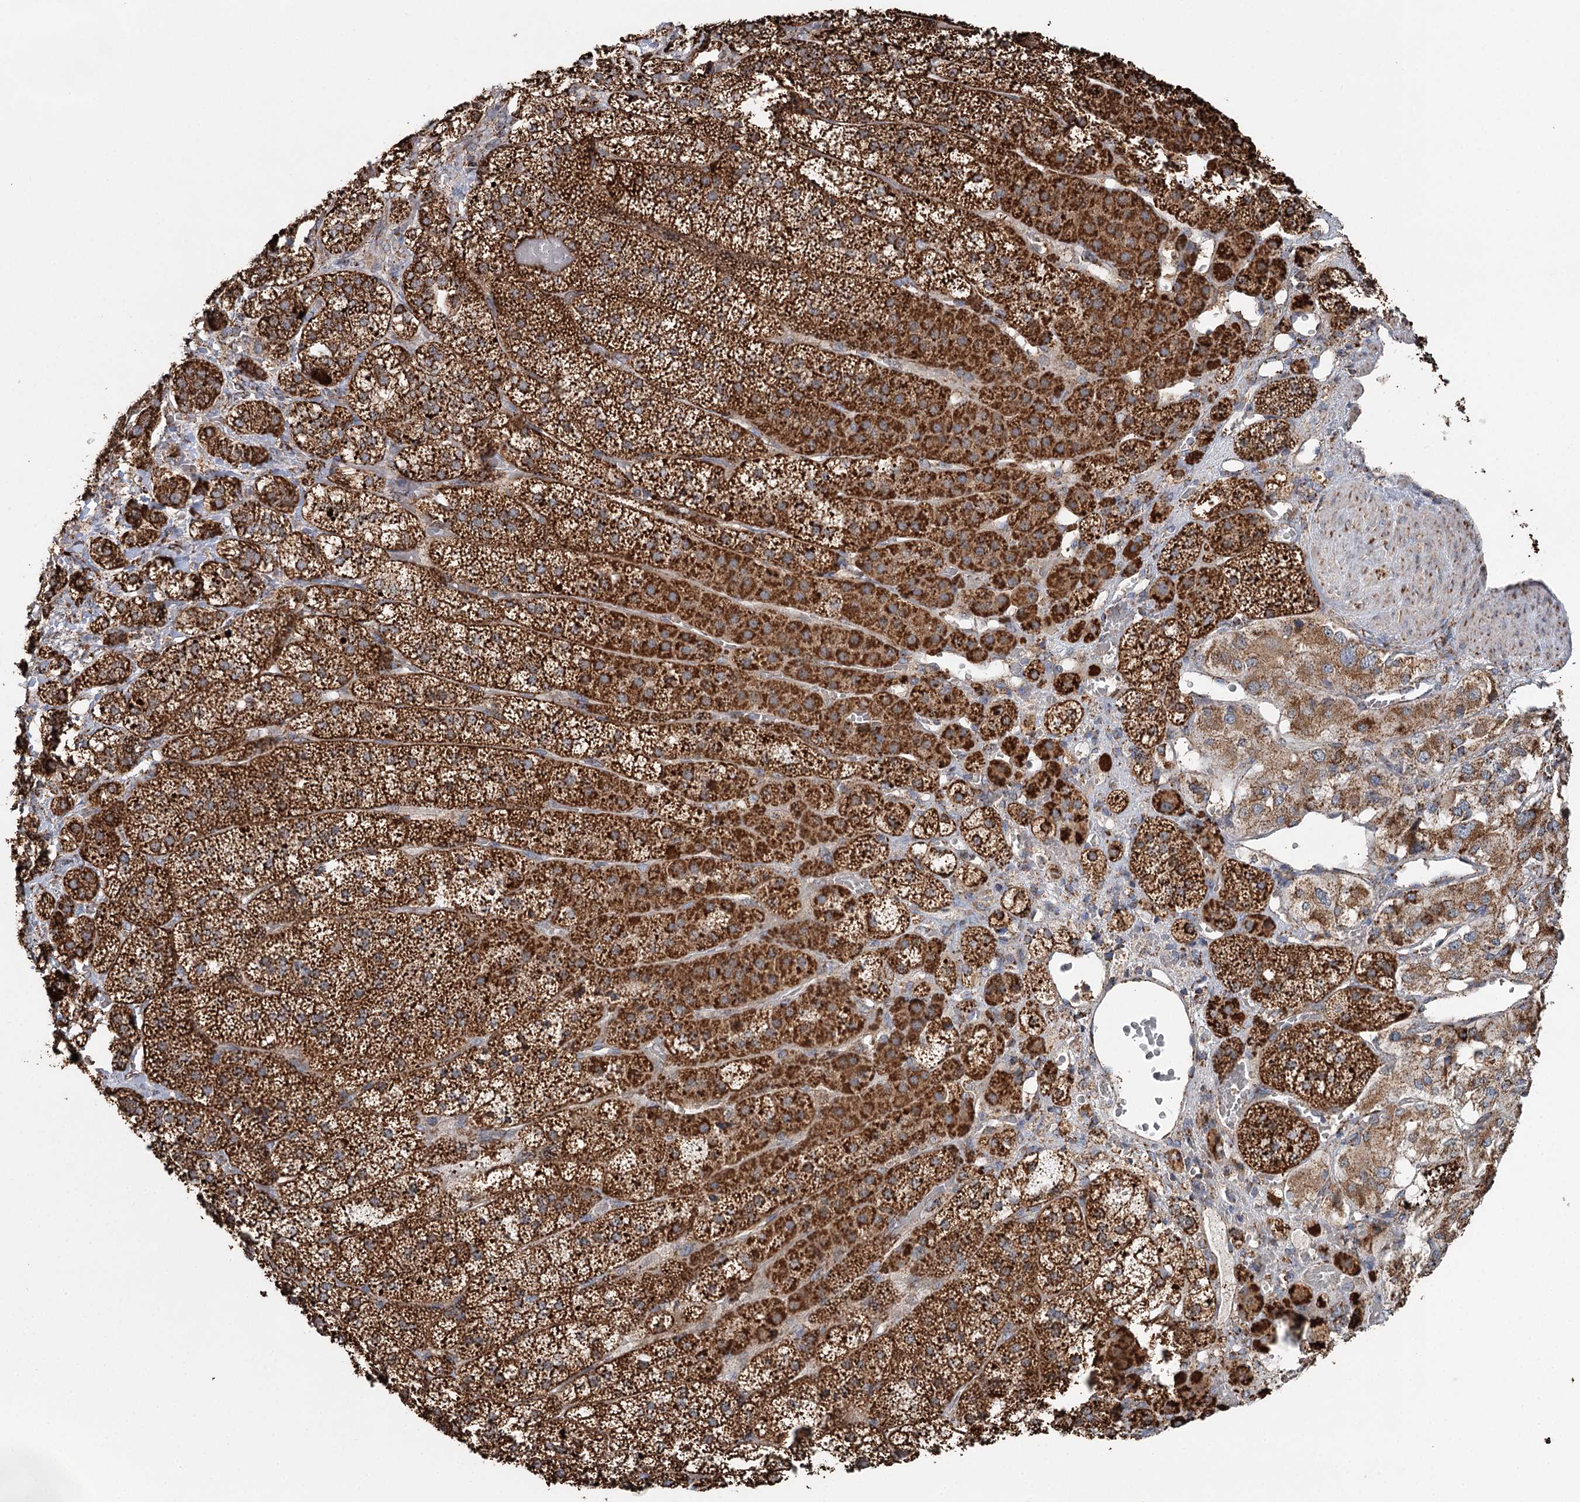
{"staining": {"intensity": "strong", "quantity": ">75%", "location": "cytoplasmic/membranous"}, "tissue": "adrenal gland", "cell_type": "Glandular cells", "image_type": "normal", "snomed": [{"axis": "morphology", "description": "Normal tissue, NOS"}, {"axis": "topography", "description": "Adrenal gland"}], "caption": "Protein analysis of unremarkable adrenal gland exhibits strong cytoplasmic/membranous expression in about >75% of glandular cells.", "gene": "APH1A", "patient": {"sex": "female", "age": 44}}